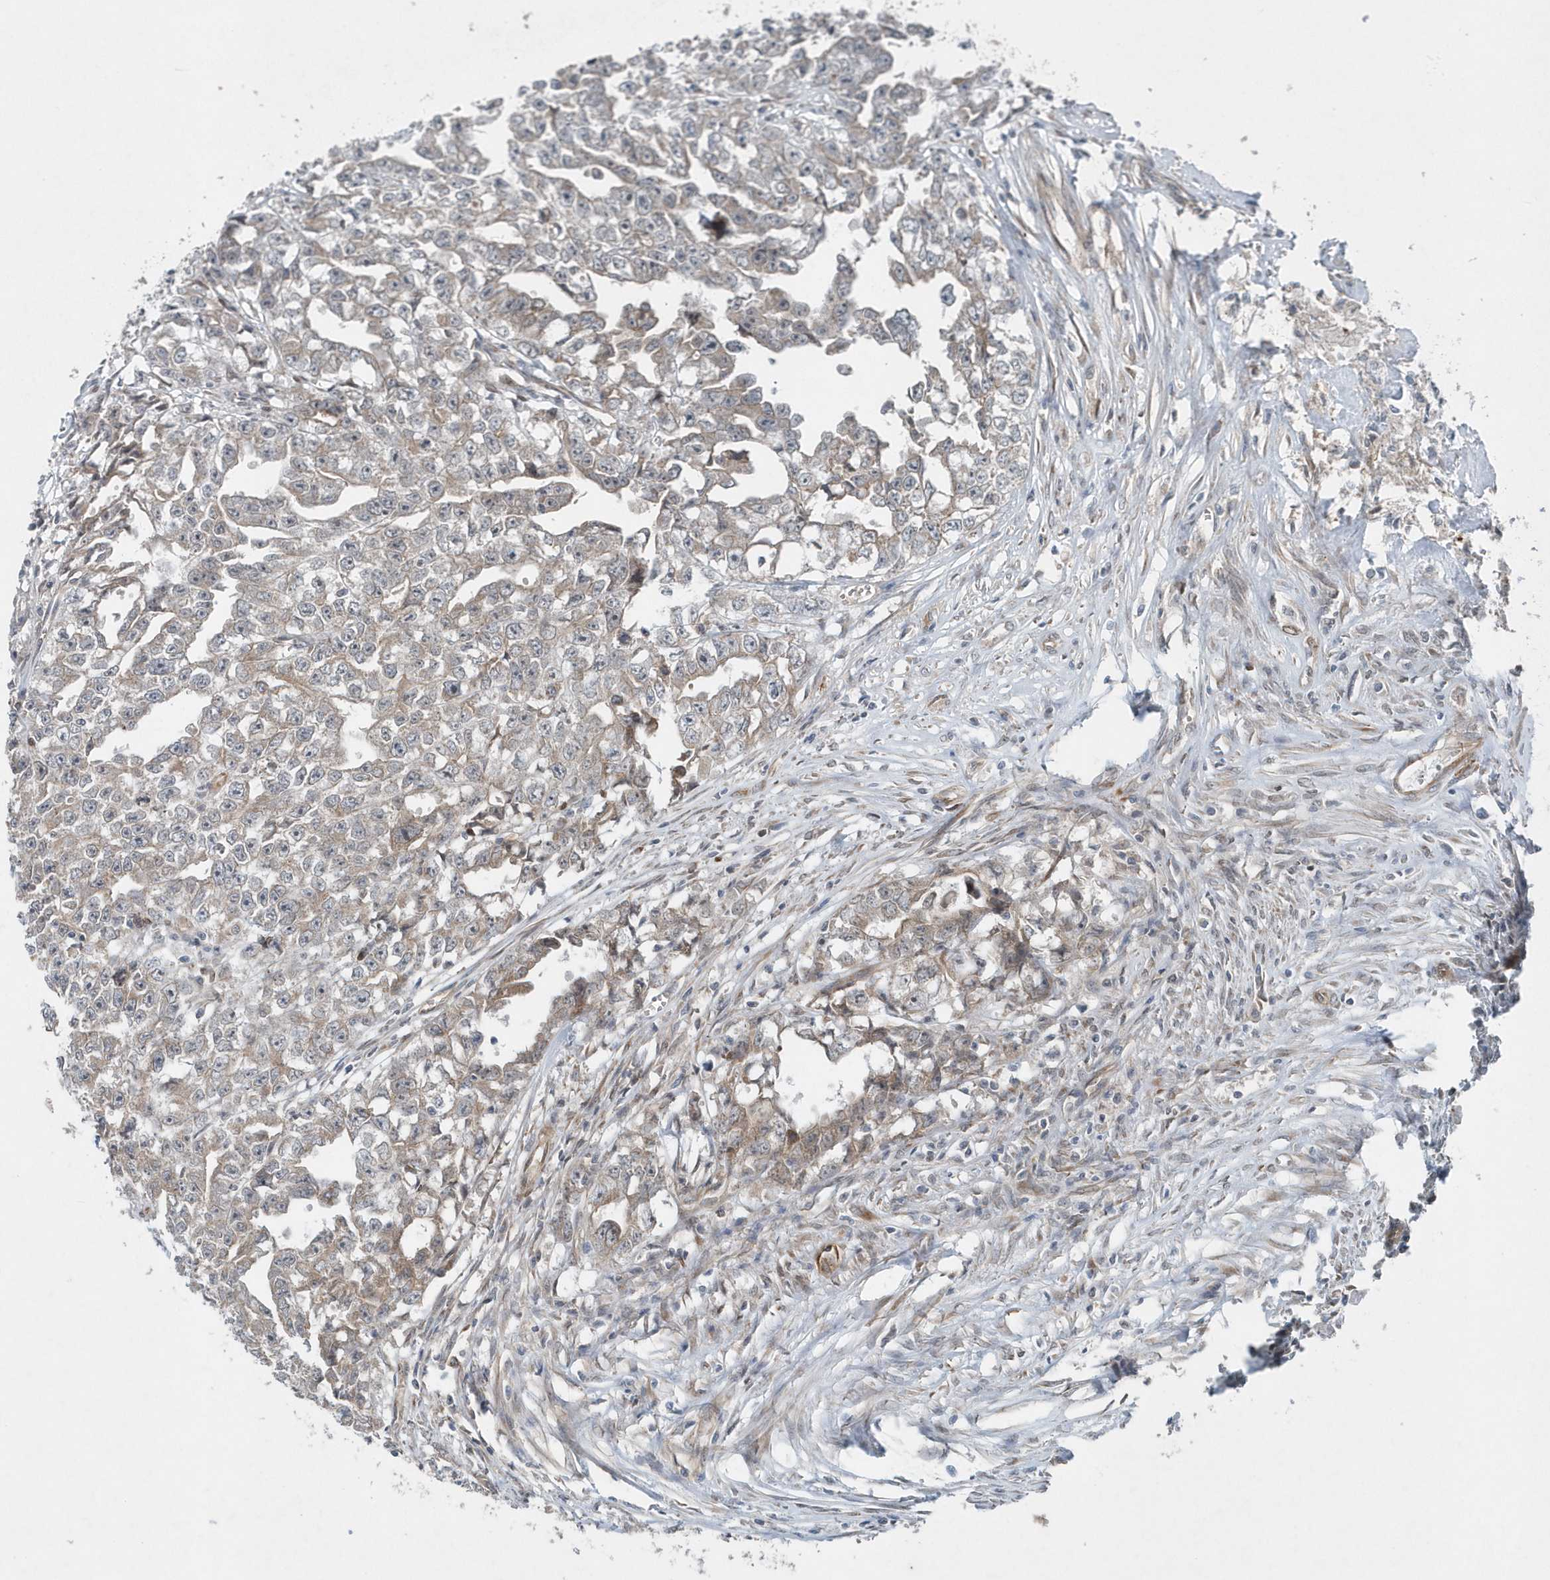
{"staining": {"intensity": "weak", "quantity": "25%-75%", "location": "cytoplasmic/membranous"}, "tissue": "testis cancer", "cell_type": "Tumor cells", "image_type": "cancer", "snomed": [{"axis": "morphology", "description": "Seminoma, NOS"}, {"axis": "morphology", "description": "Carcinoma, Embryonal, NOS"}, {"axis": "topography", "description": "Testis"}], "caption": "Testis cancer (seminoma) stained for a protein exhibits weak cytoplasmic/membranous positivity in tumor cells.", "gene": "MCC", "patient": {"sex": "male", "age": 43}}